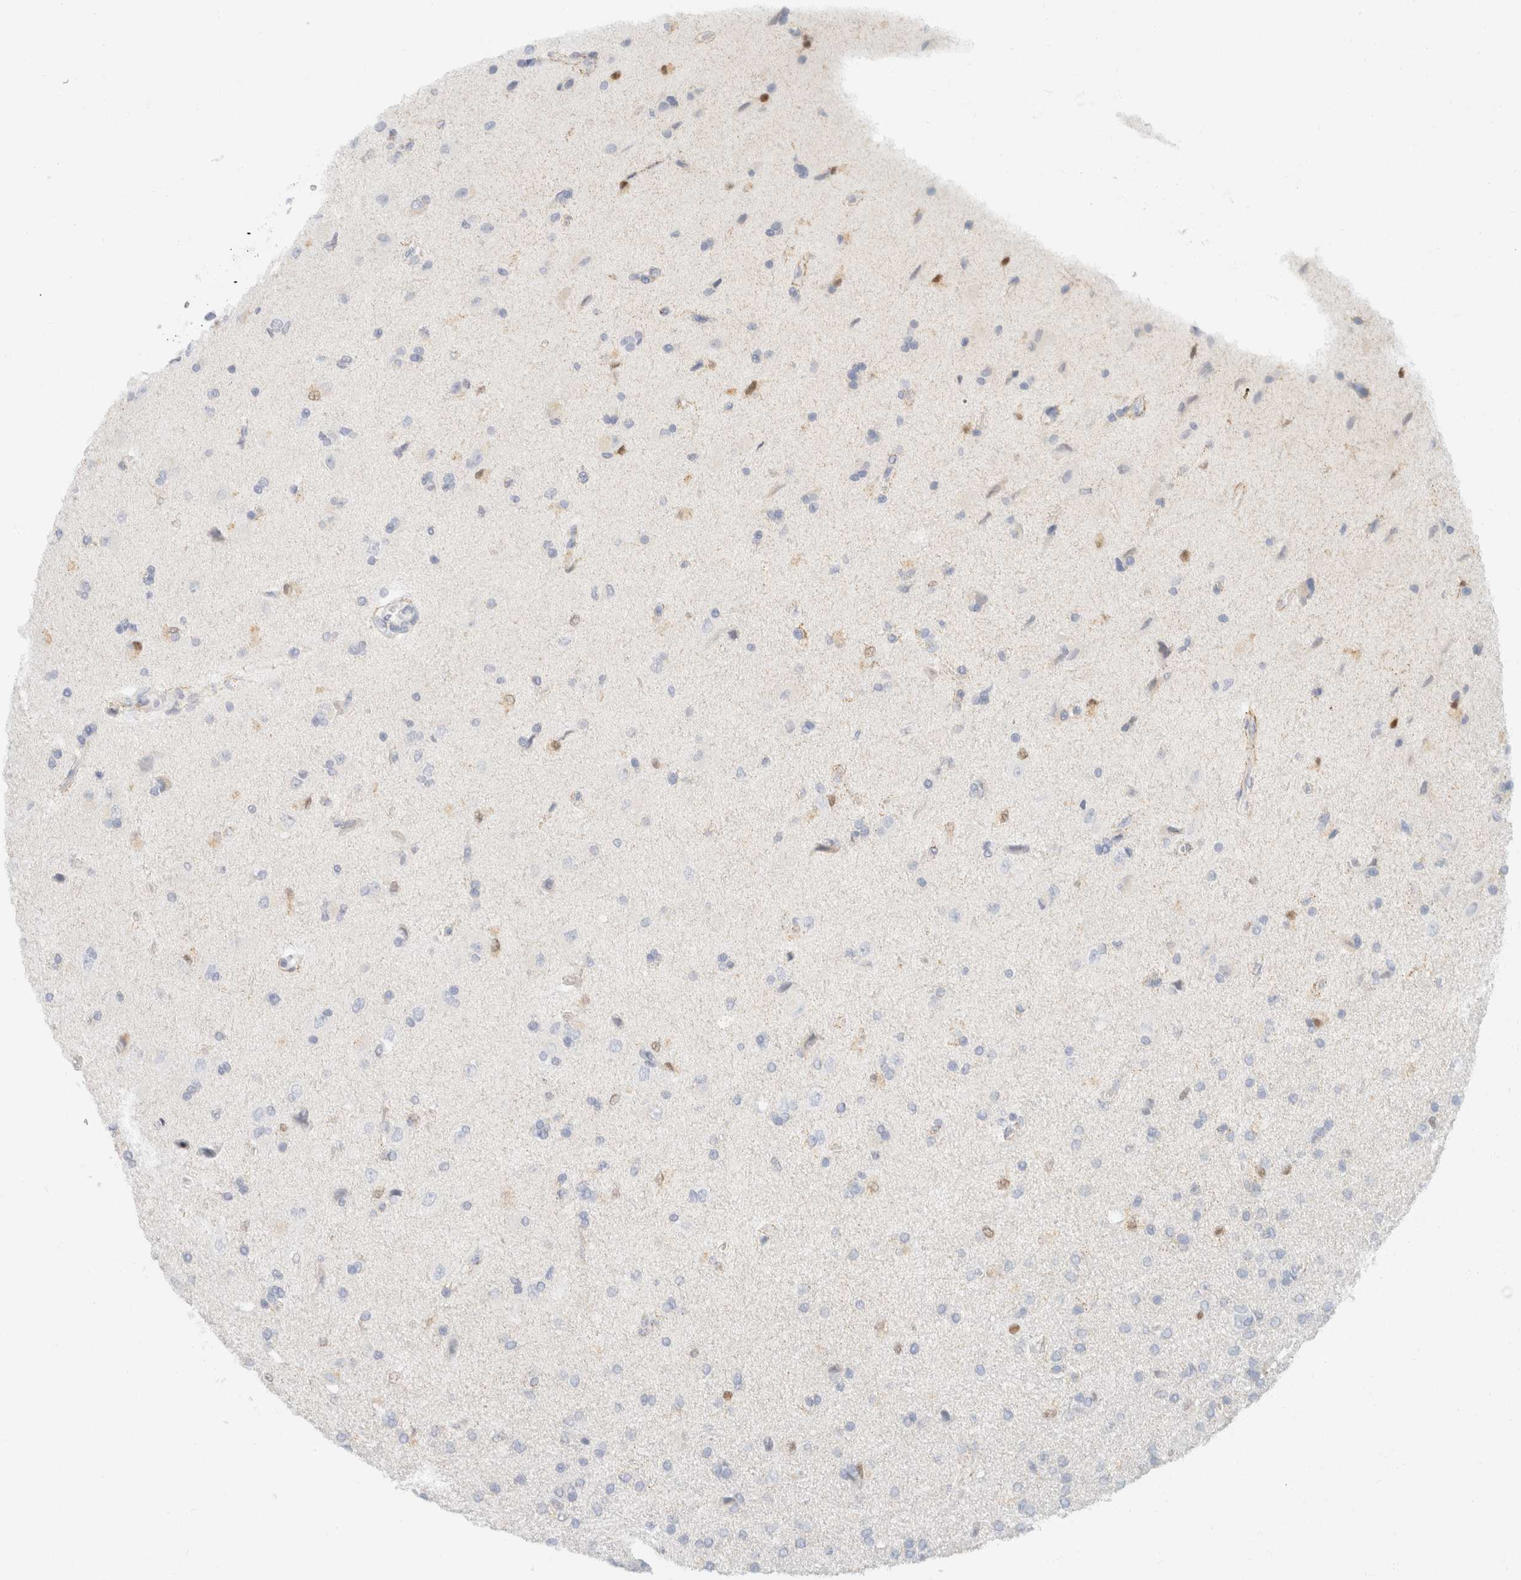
{"staining": {"intensity": "negative", "quantity": "none", "location": "none"}, "tissue": "glioma", "cell_type": "Tumor cells", "image_type": "cancer", "snomed": [{"axis": "morphology", "description": "Glioma, malignant, High grade"}, {"axis": "topography", "description": "Brain"}], "caption": "Immunohistochemical staining of glioma demonstrates no significant positivity in tumor cells.", "gene": "KRT20", "patient": {"sex": "male", "age": 72}}